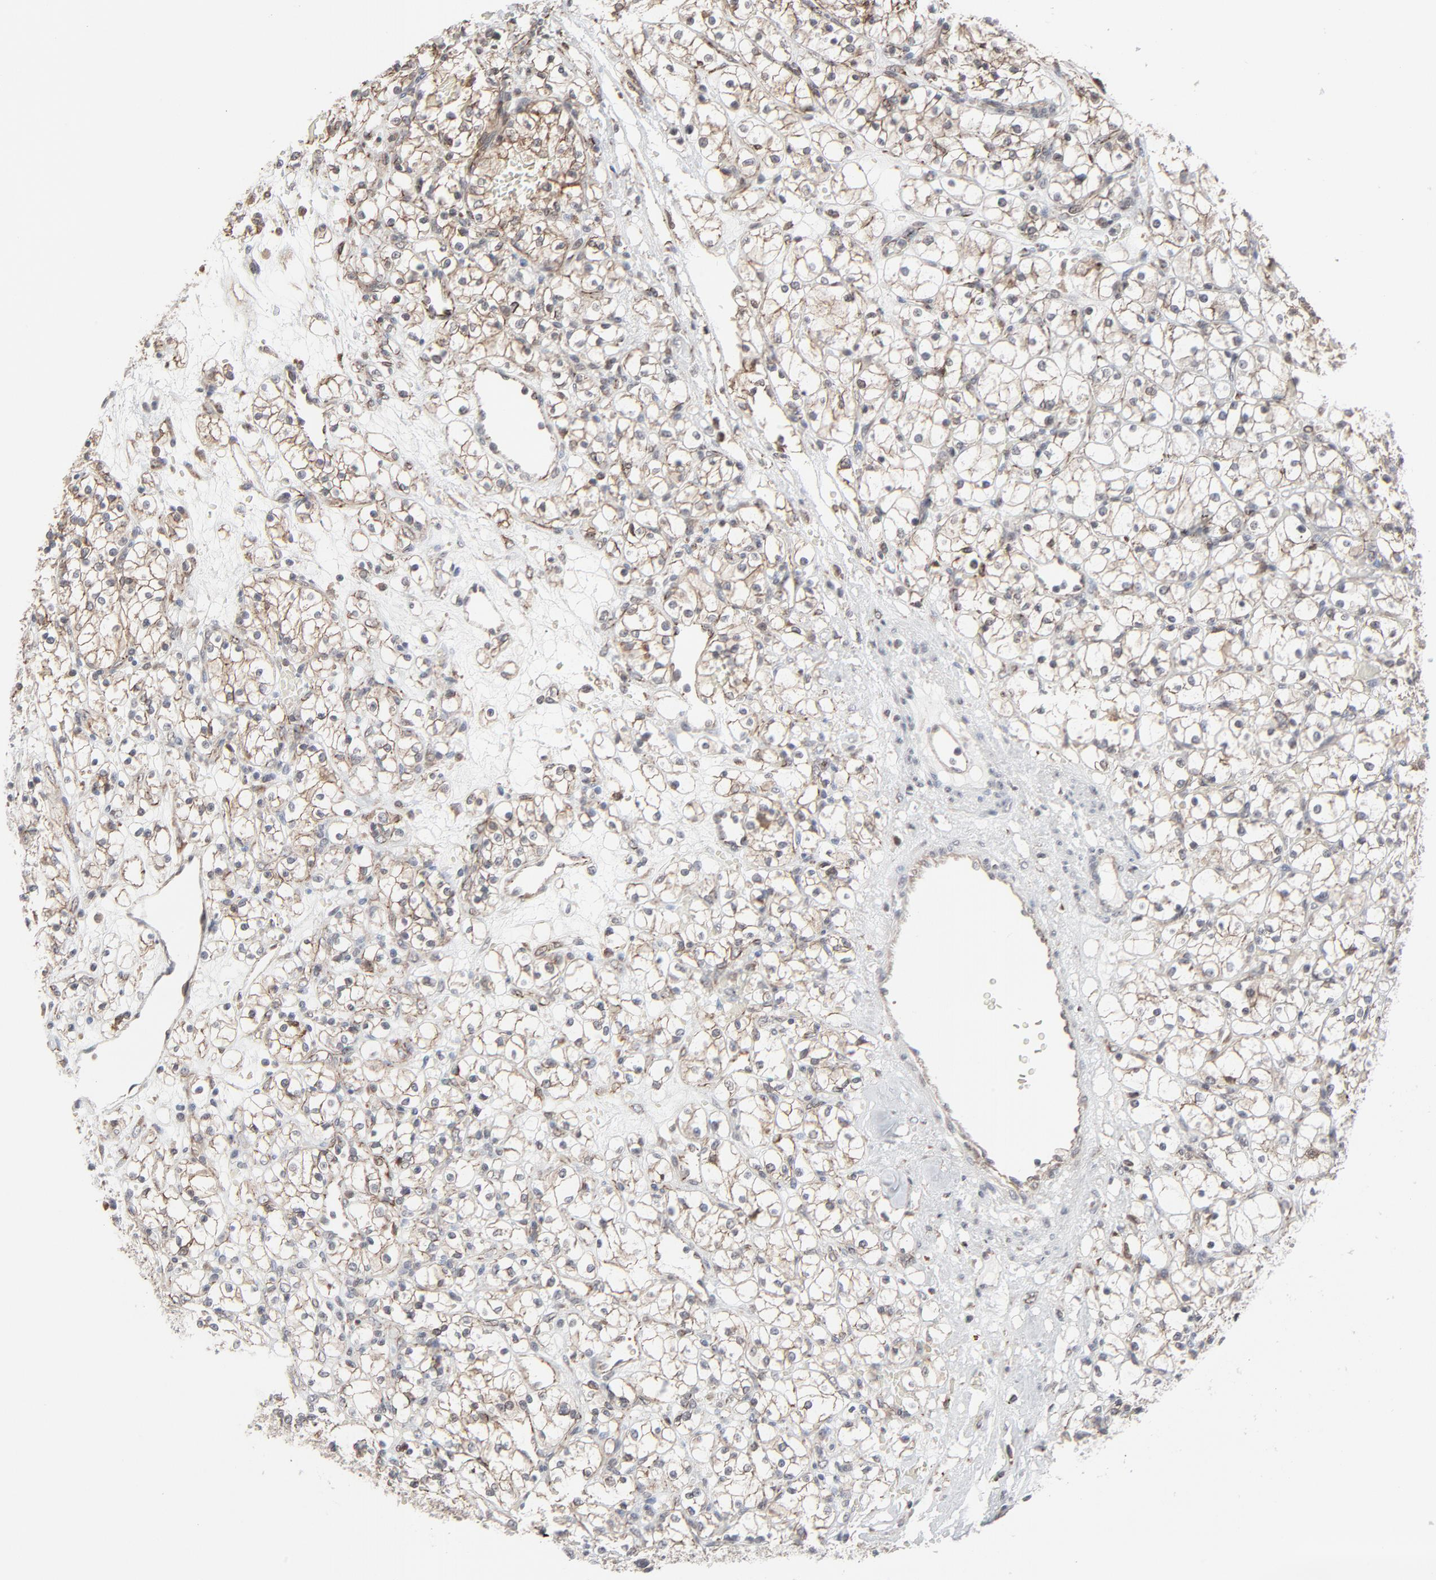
{"staining": {"intensity": "moderate", "quantity": ">75%", "location": "cytoplasmic/membranous"}, "tissue": "renal cancer", "cell_type": "Tumor cells", "image_type": "cancer", "snomed": [{"axis": "morphology", "description": "Adenocarcinoma, NOS"}, {"axis": "topography", "description": "Kidney"}], "caption": "Moderate cytoplasmic/membranous positivity for a protein is appreciated in about >75% of tumor cells of adenocarcinoma (renal) using immunohistochemistry (IHC).", "gene": "CTNND1", "patient": {"sex": "female", "age": 60}}